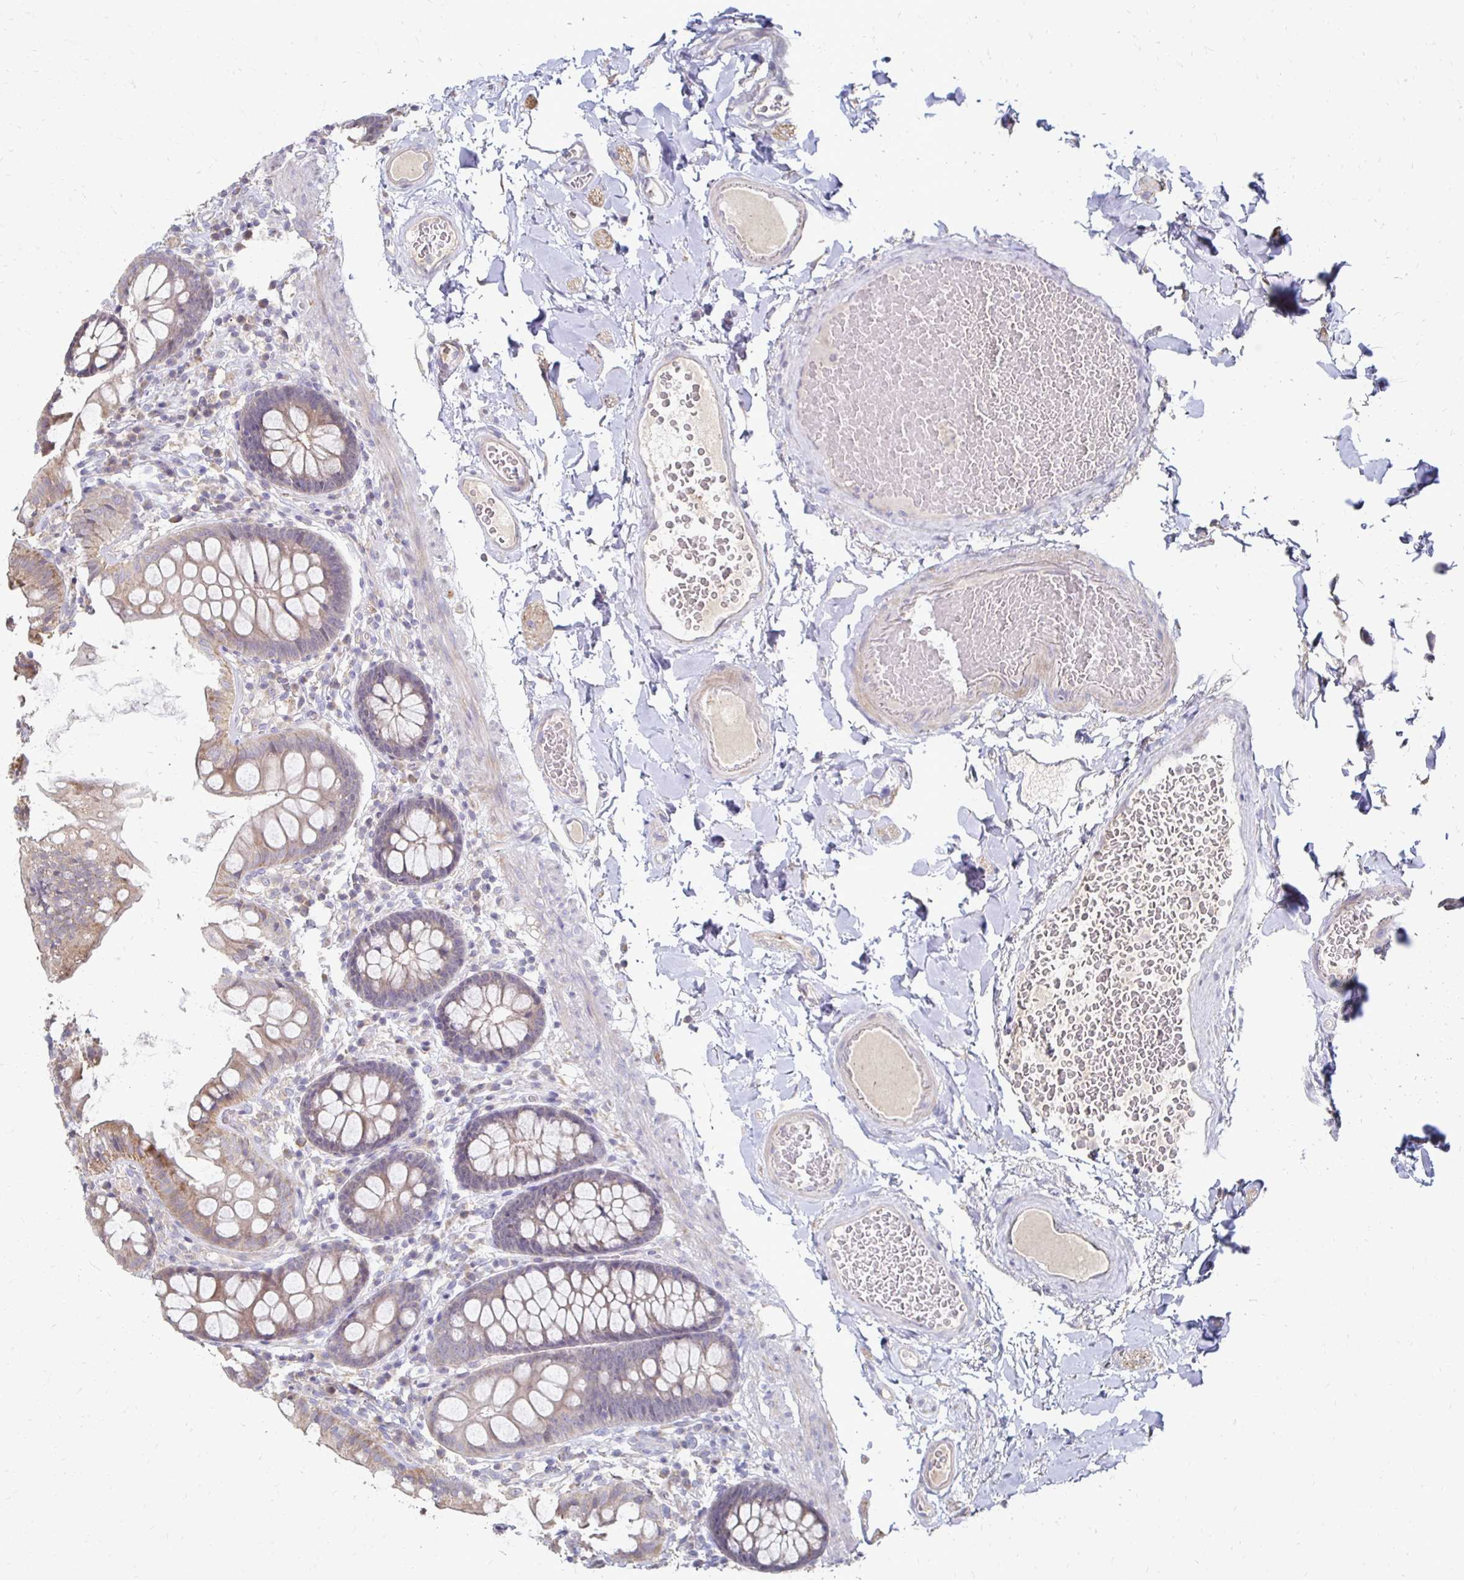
{"staining": {"intensity": "weak", "quantity": ">75%", "location": "cytoplasmic/membranous"}, "tissue": "colon", "cell_type": "Endothelial cells", "image_type": "normal", "snomed": [{"axis": "morphology", "description": "Normal tissue, NOS"}, {"axis": "topography", "description": "Colon"}], "caption": "Weak cytoplasmic/membranous staining is seen in about >75% of endothelial cells in benign colon.", "gene": "ZNF727", "patient": {"sex": "male", "age": 84}}